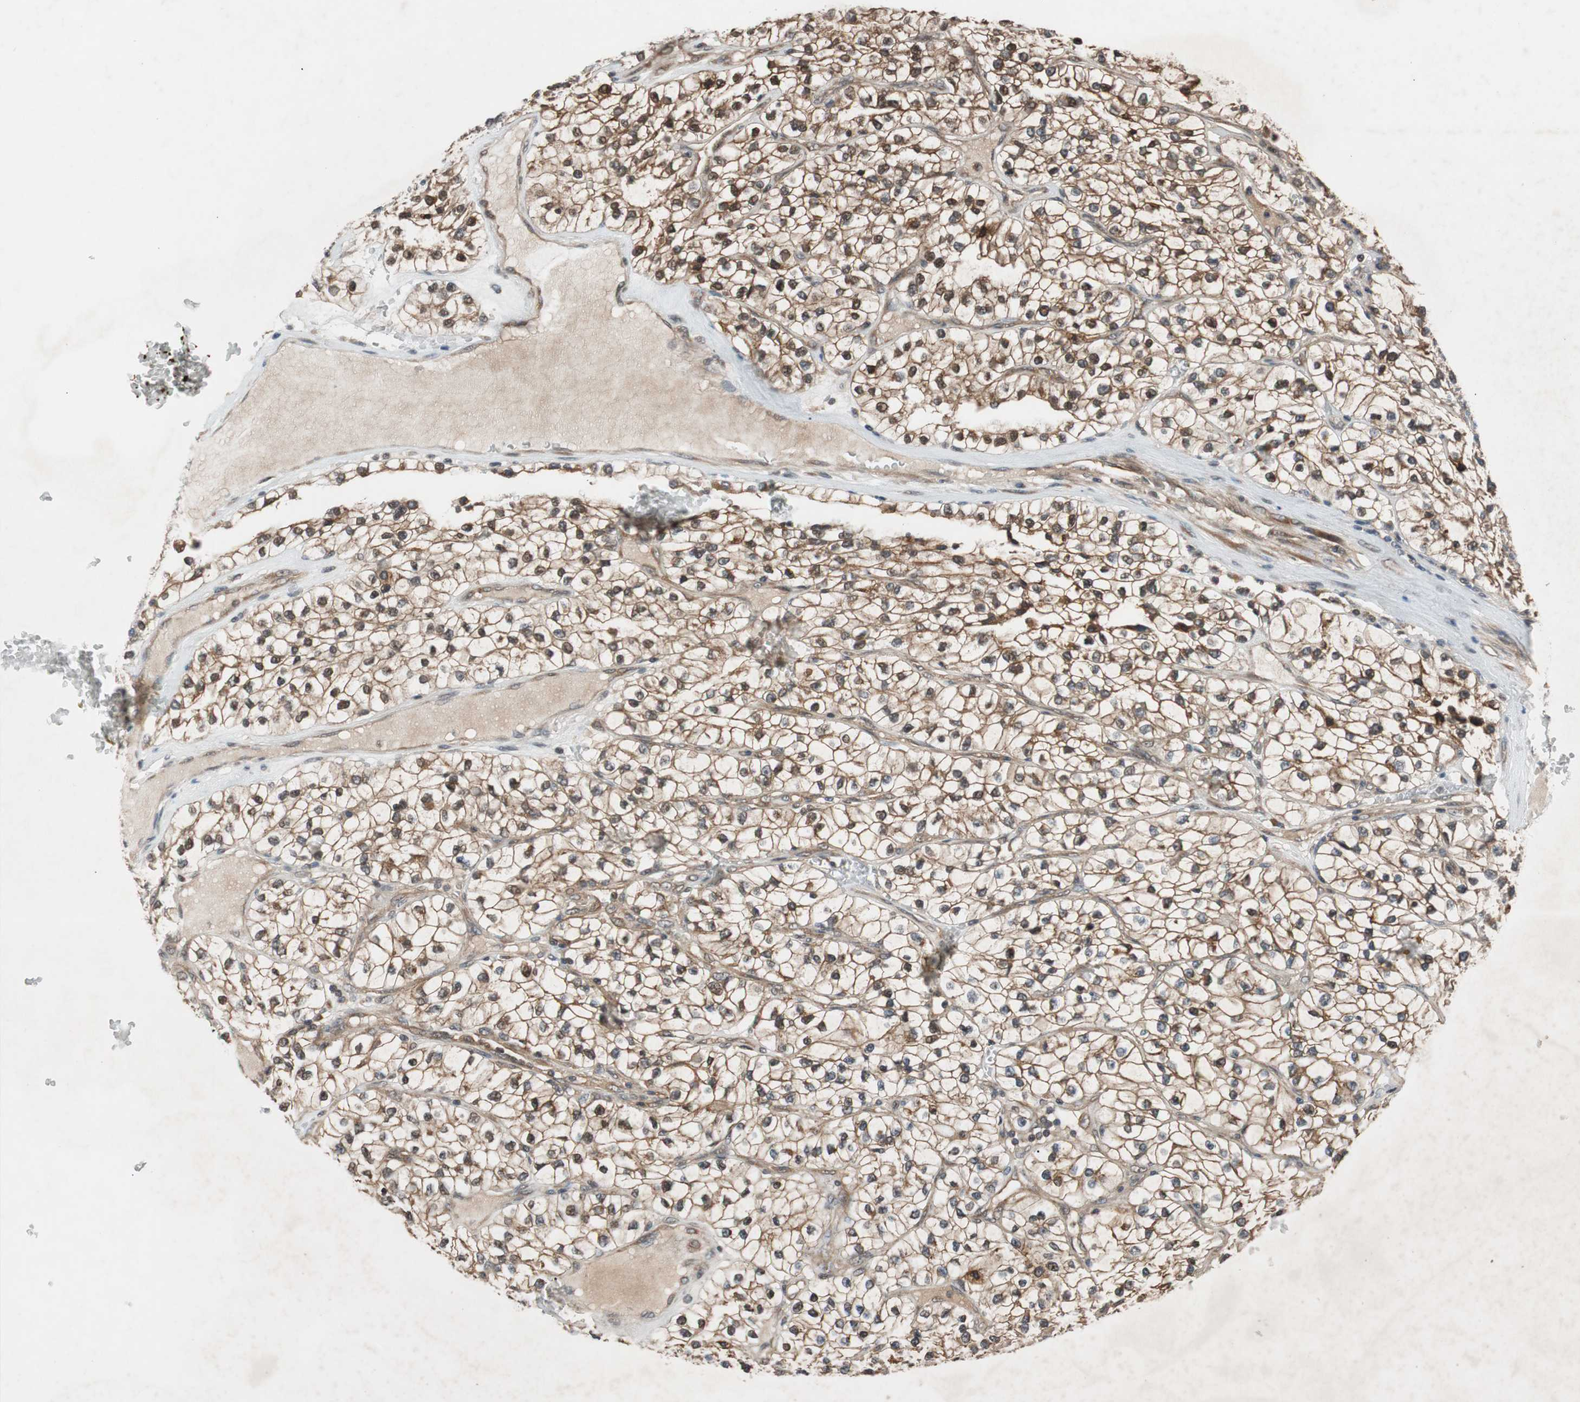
{"staining": {"intensity": "strong", "quantity": ">75%", "location": "cytoplasmic/membranous,nuclear"}, "tissue": "renal cancer", "cell_type": "Tumor cells", "image_type": "cancer", "snomed": [{"axis": "morphology", "description": "Adenocarcinoma, NOS"}, {"axis": "topography", "description": "Kidney"}], "caption": "Immunohistochemistry (IHC) micrograph of renal adenocarcinoma stained for a protein (brown), which reveals high levels of strong cytoplasmic/membranous and nuclear positivity in approximately >75% of tumor cells.", "gene": "TMEM230", "patient": {"sex": "female", "age": 57}}